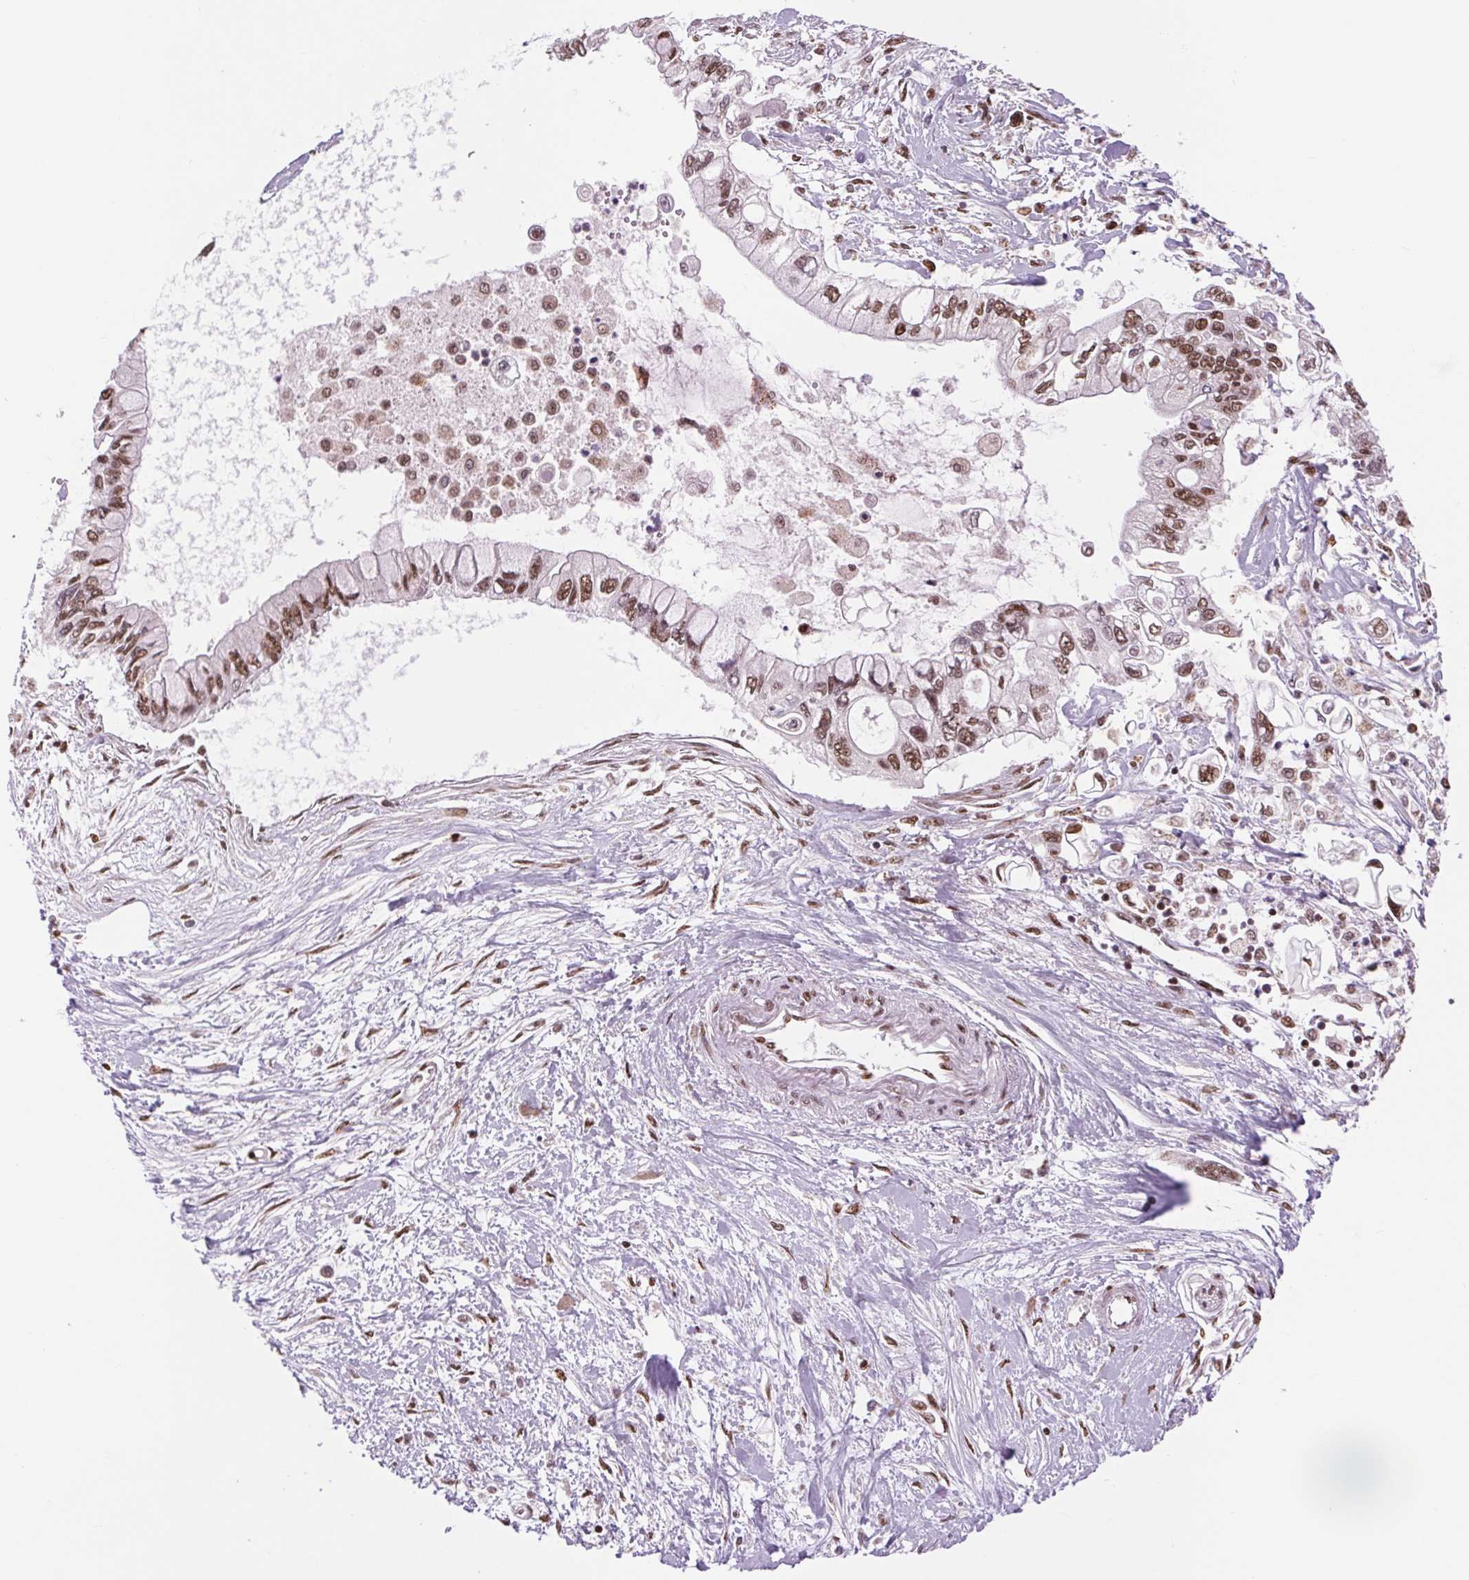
{"staining": {"intensity": "moderate", "quantity": ">75%", "location": "nuclear"}, "tissue": "pancreatic cancer", "cell_type": "Tumor cells", "image_type": "cancer", "snomed": [{"axis": "morphology", "description": "Adenocarcinoma, NOS"}, {"axis": "topography", "description": "Pancreas"}], "caption": "An IHC micrograph of neoplastic tissue is shown. Protein staining in brown shows moderate nuclear positivity in pancreatic cancer (adenocarcinoma) within tumor cells. The staining was performed using DAB (3,3'-diaminobenzidine) to visualize the protein expression in brown, while the nuclei were stained in blue with hematoxylin (Magnification: 20x).", "gene": "RAD23A", "patient": {"sex": "female", "age": 77}}